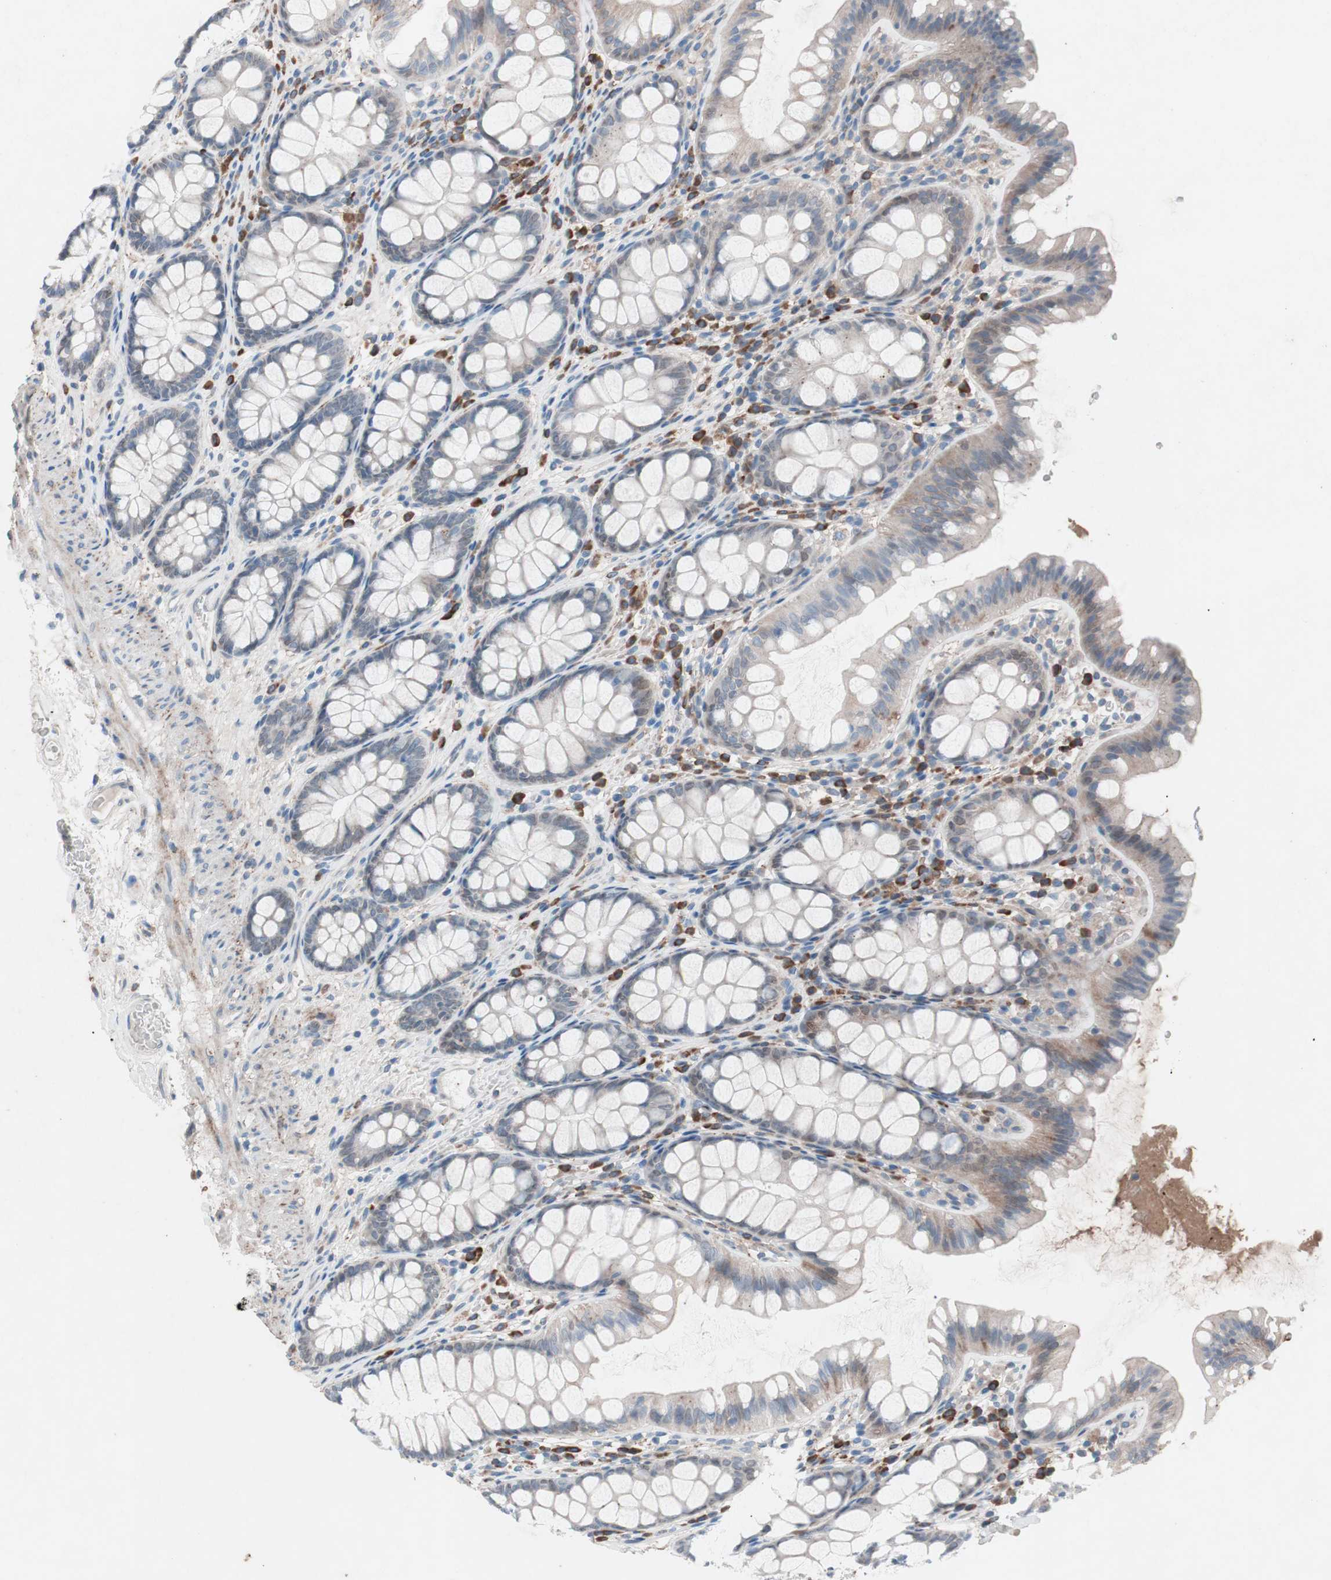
{"staining": {"intensity": "negative", "quantity": "none", "location": "none"}, "tissue": "colon", "cell_type": "Endothelial cells", "image_type": "normal", "snomed": [{"axis": "morphology", "description": "Normal tissue, NOS"}, {"axis": "topography", "description": "Colon"}], "caption": "Immunohistochemical staining of unremarkable colon displays no significant staining in endothelial cells.", "gene": "GRB7", "patient": {"sex": "female", "age": 55}}